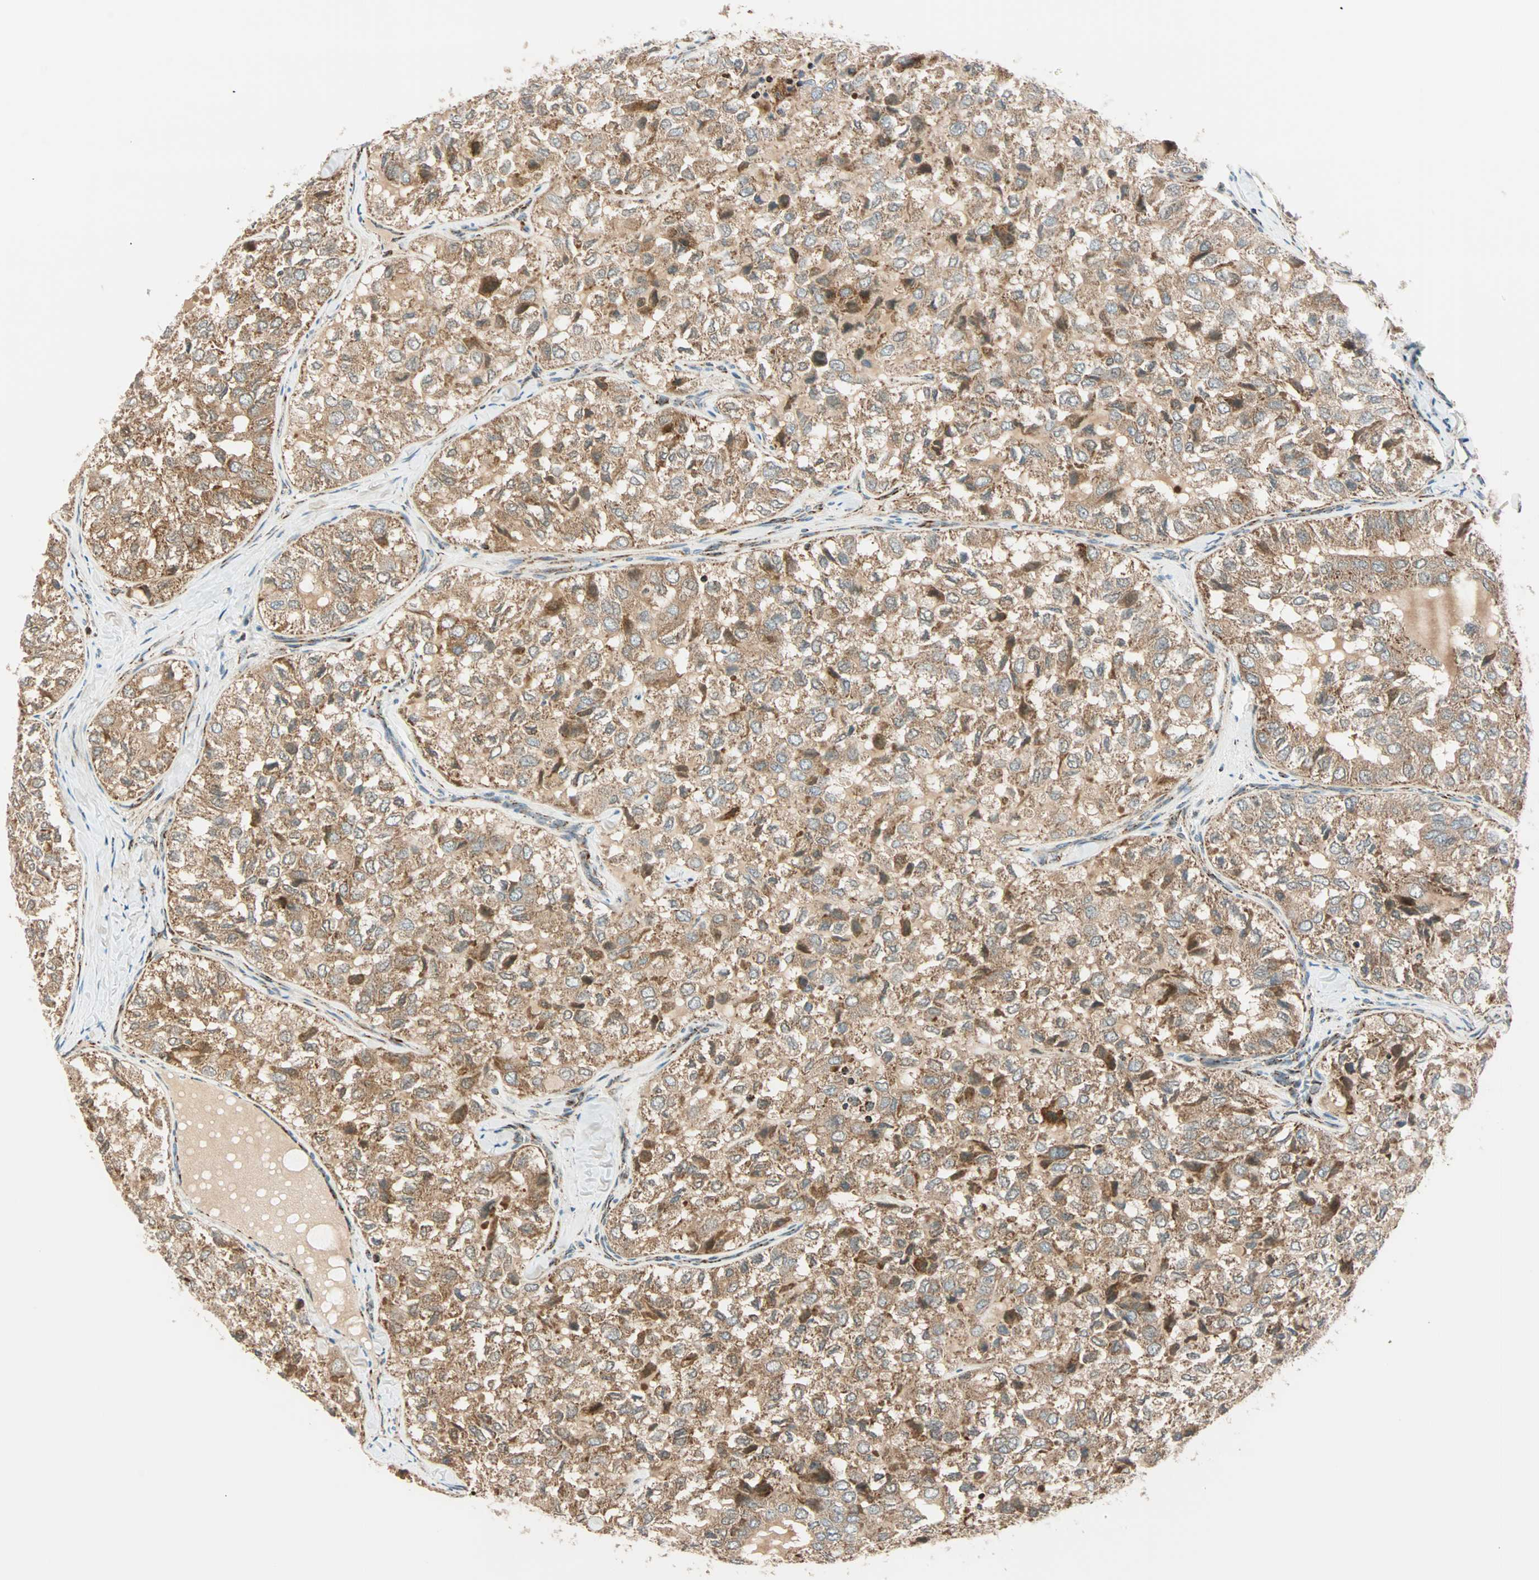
{"staining": {"intensity": "moderate", "quantity": ">75%", "location": "cytoplasmic/membranous"}, "tissue": "thyroid cancer", "cell_type": "Tumor cells", "image_type": "cancer", "snomed": [{"axis": "morphology", "description": "Follicular adenoma carcinoma, NOS"}, {"axis": "topography", "description": "Thyroid gland"}], "caption": "Protein expression analysis of human follicular adenoma carcinoma (thyroid) reveals moderate cytoplasmic/membranous positivity in approximately >75% of tumor cells. (DAB (3,3'-diaminobenzidine) IHC, brown staining for protein, blue staining for nuclei).", "gene": "SPRY4", "patient": {"sex": "male", "age": 75}}